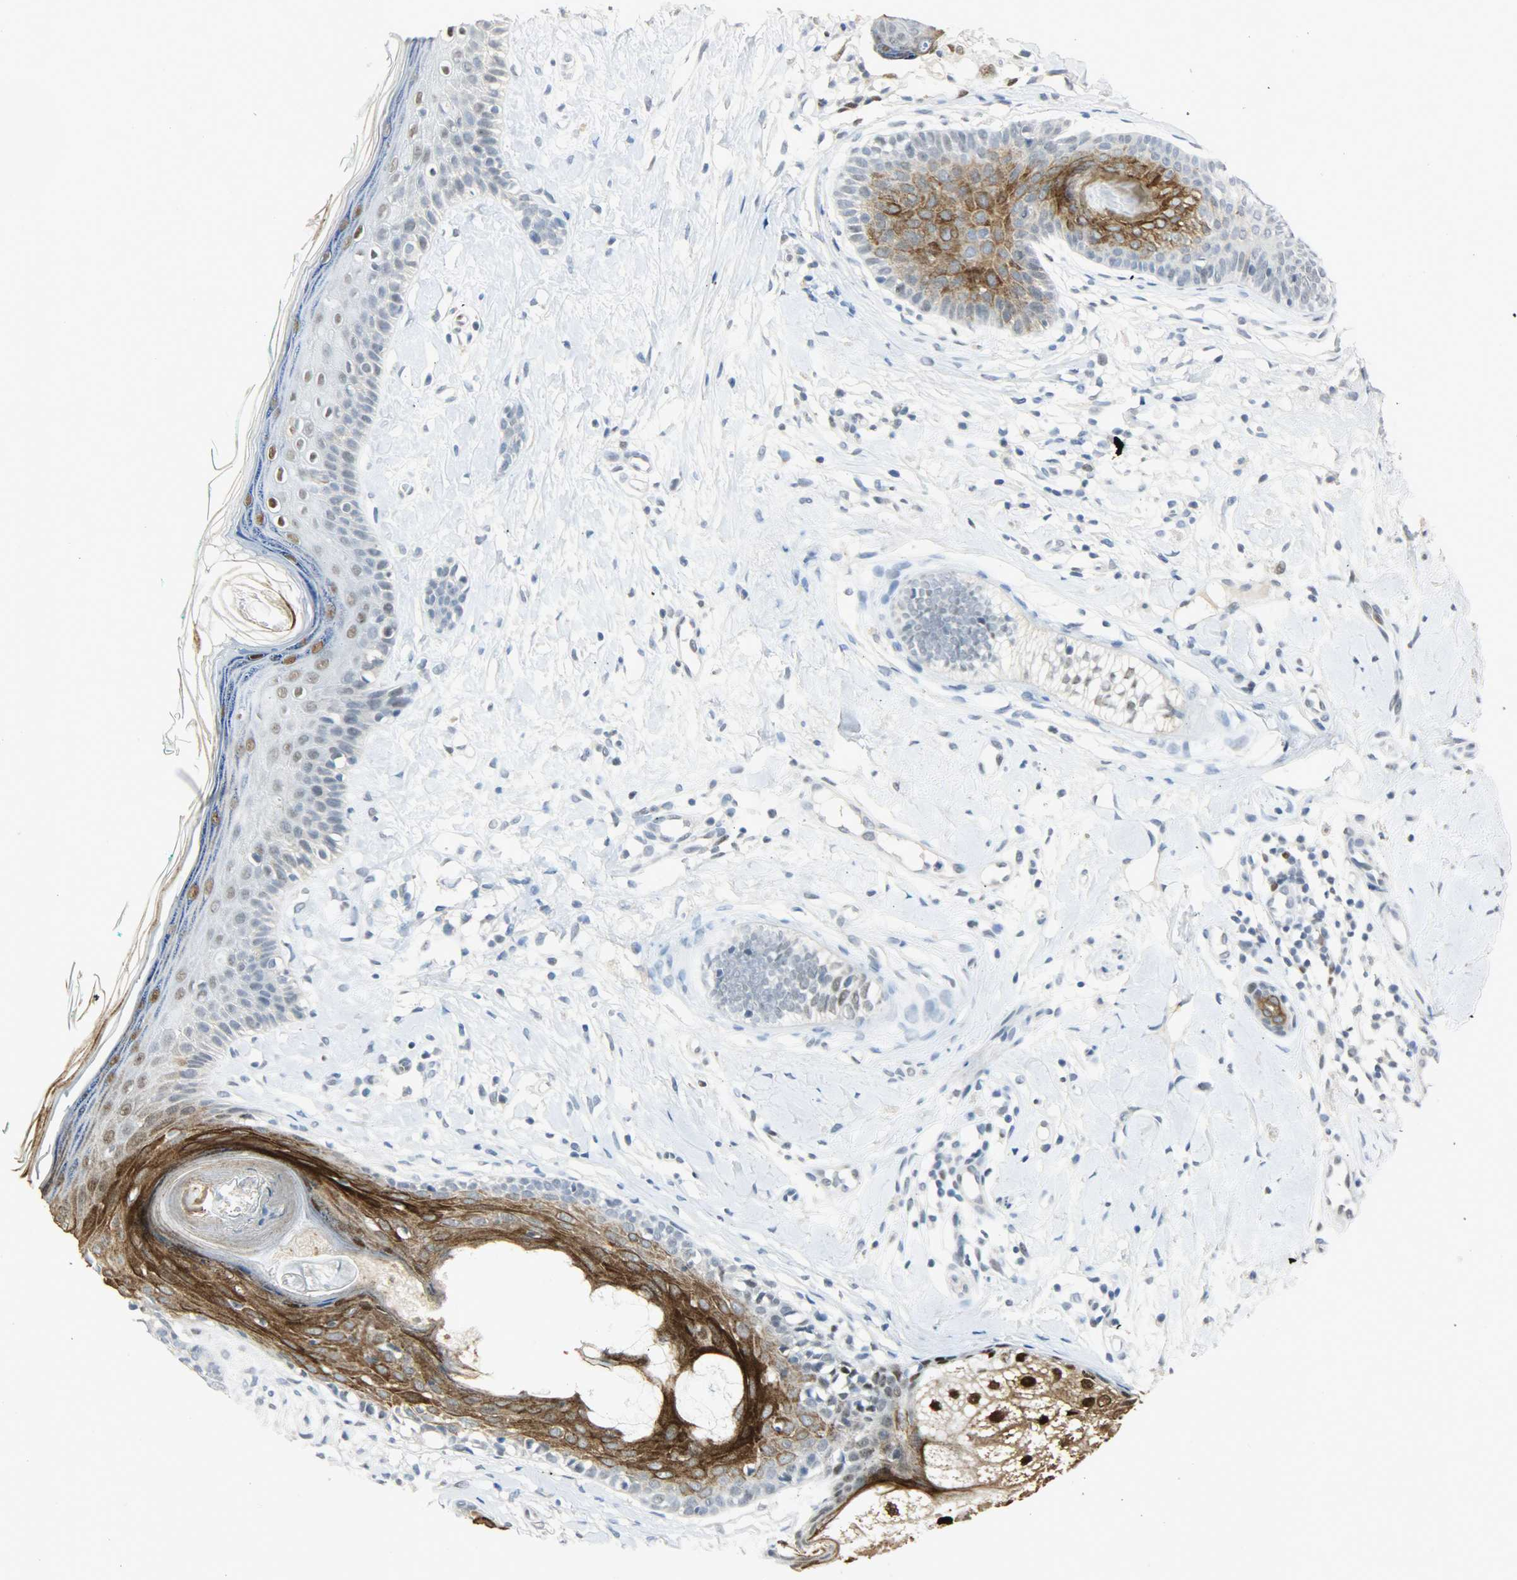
{"staining": {"intensity": "strong", "quantity": "<25%", "location": "cytoplasmic/membranous"}, "tissue": "skin cancer", "cell_type": "Tumor cells", "image_type": "cancer", "snomed": [{"axis": "morphology", "description": "Basal cell carcinoma"}, {"axis": "topography", "description": "Skin"}], "caption": "A brown stain shows strong cytoplasmic/membranous staining of a protein in skin basal cell carcinoma tumor cells. Ihc stains the protein in brown and the nuclei are stained blue.", "gene": "PPARG", "patient": {"sex": "female", "age": 58}}